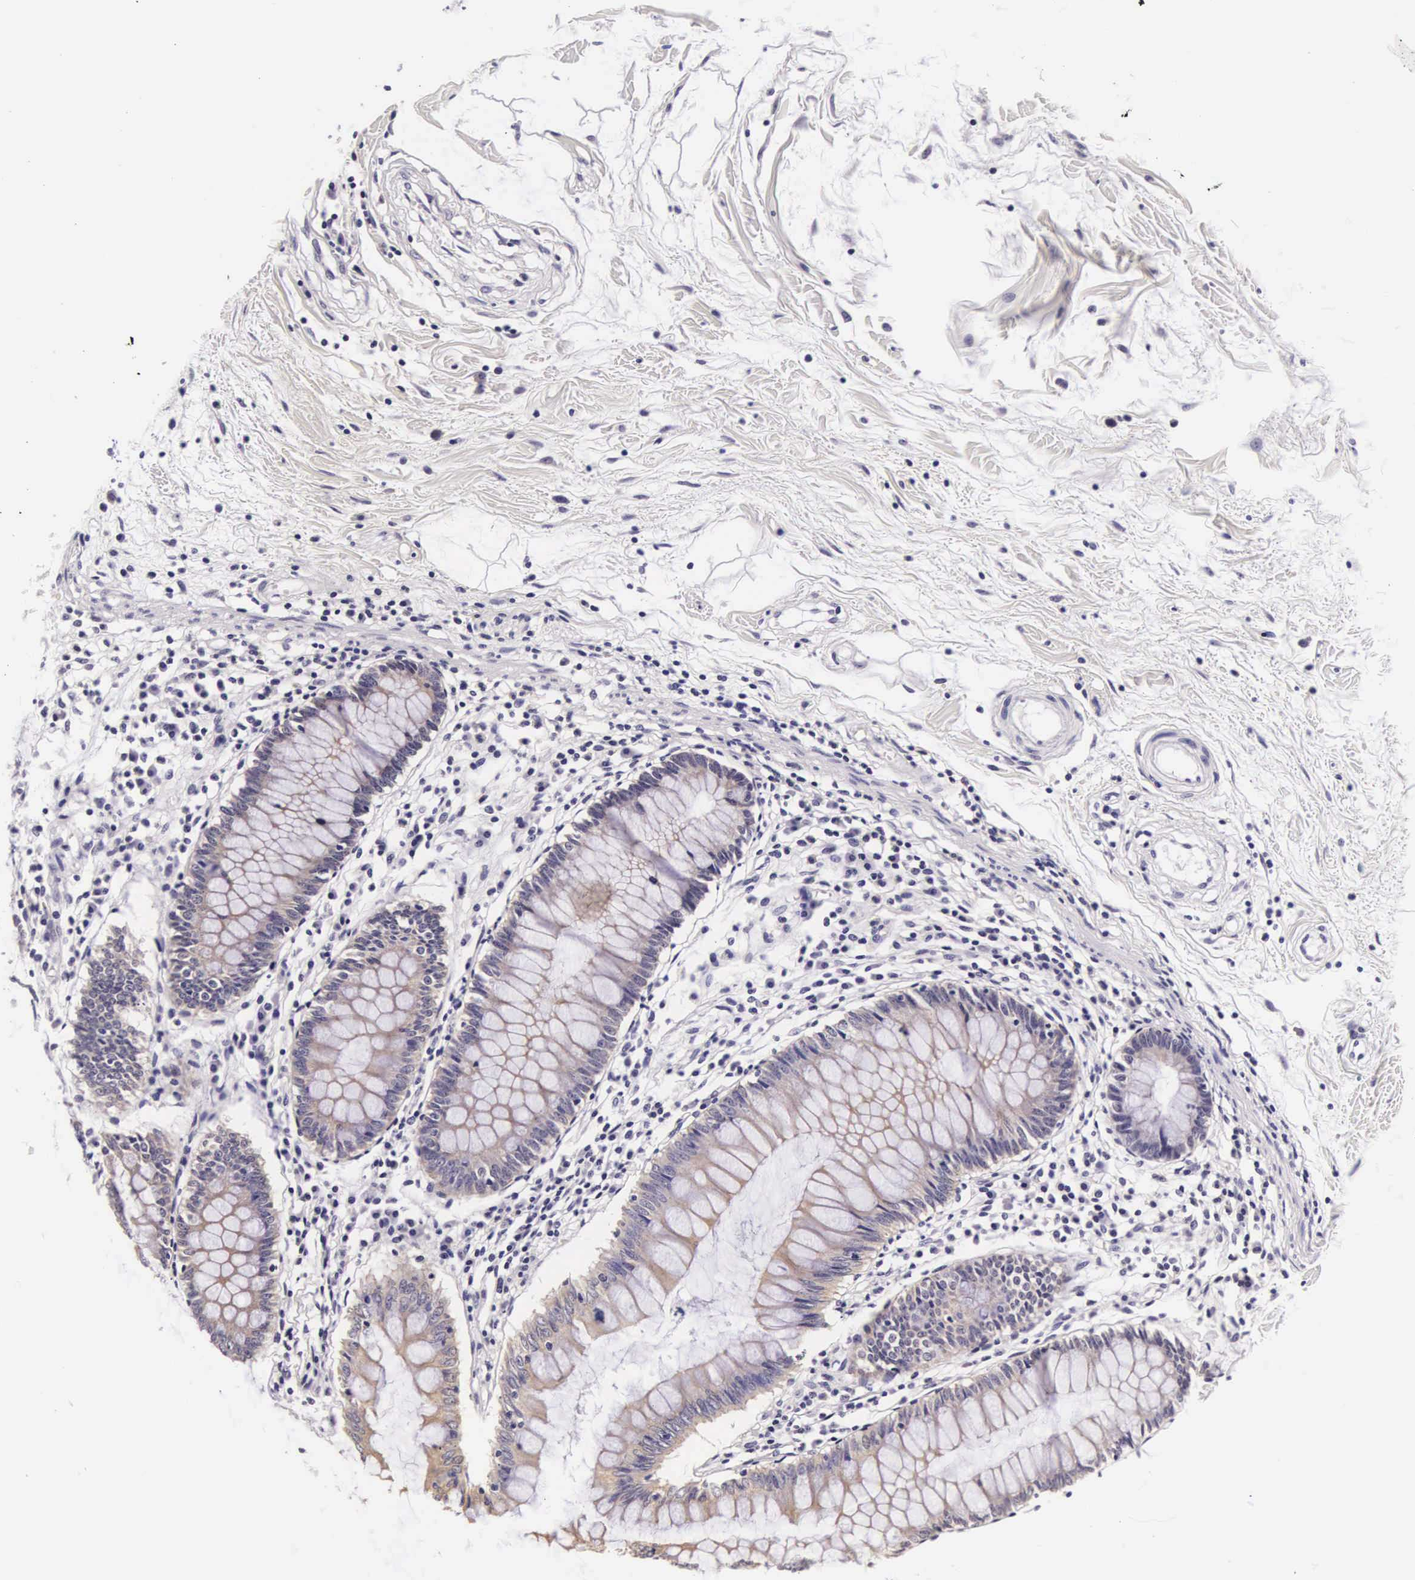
{"staining": {"intensity": "negative", "quantity": "none", "location": "none"}, "tissue": "colon", "cell_type": "Endothelial cells", "image_type": "normal", "snomed": [{"axis": "morphology", "description": "Normal tissue, NOS"}, {"axis": "topography", "description": "Colon"}], "caption": "An immunohistochemistry (IHC) image of unremarkable colon is shown. There is no staining in endothelial cells of colon.", "gene": "PHETA2", "patient": {"sex": "female", "age": 55}}